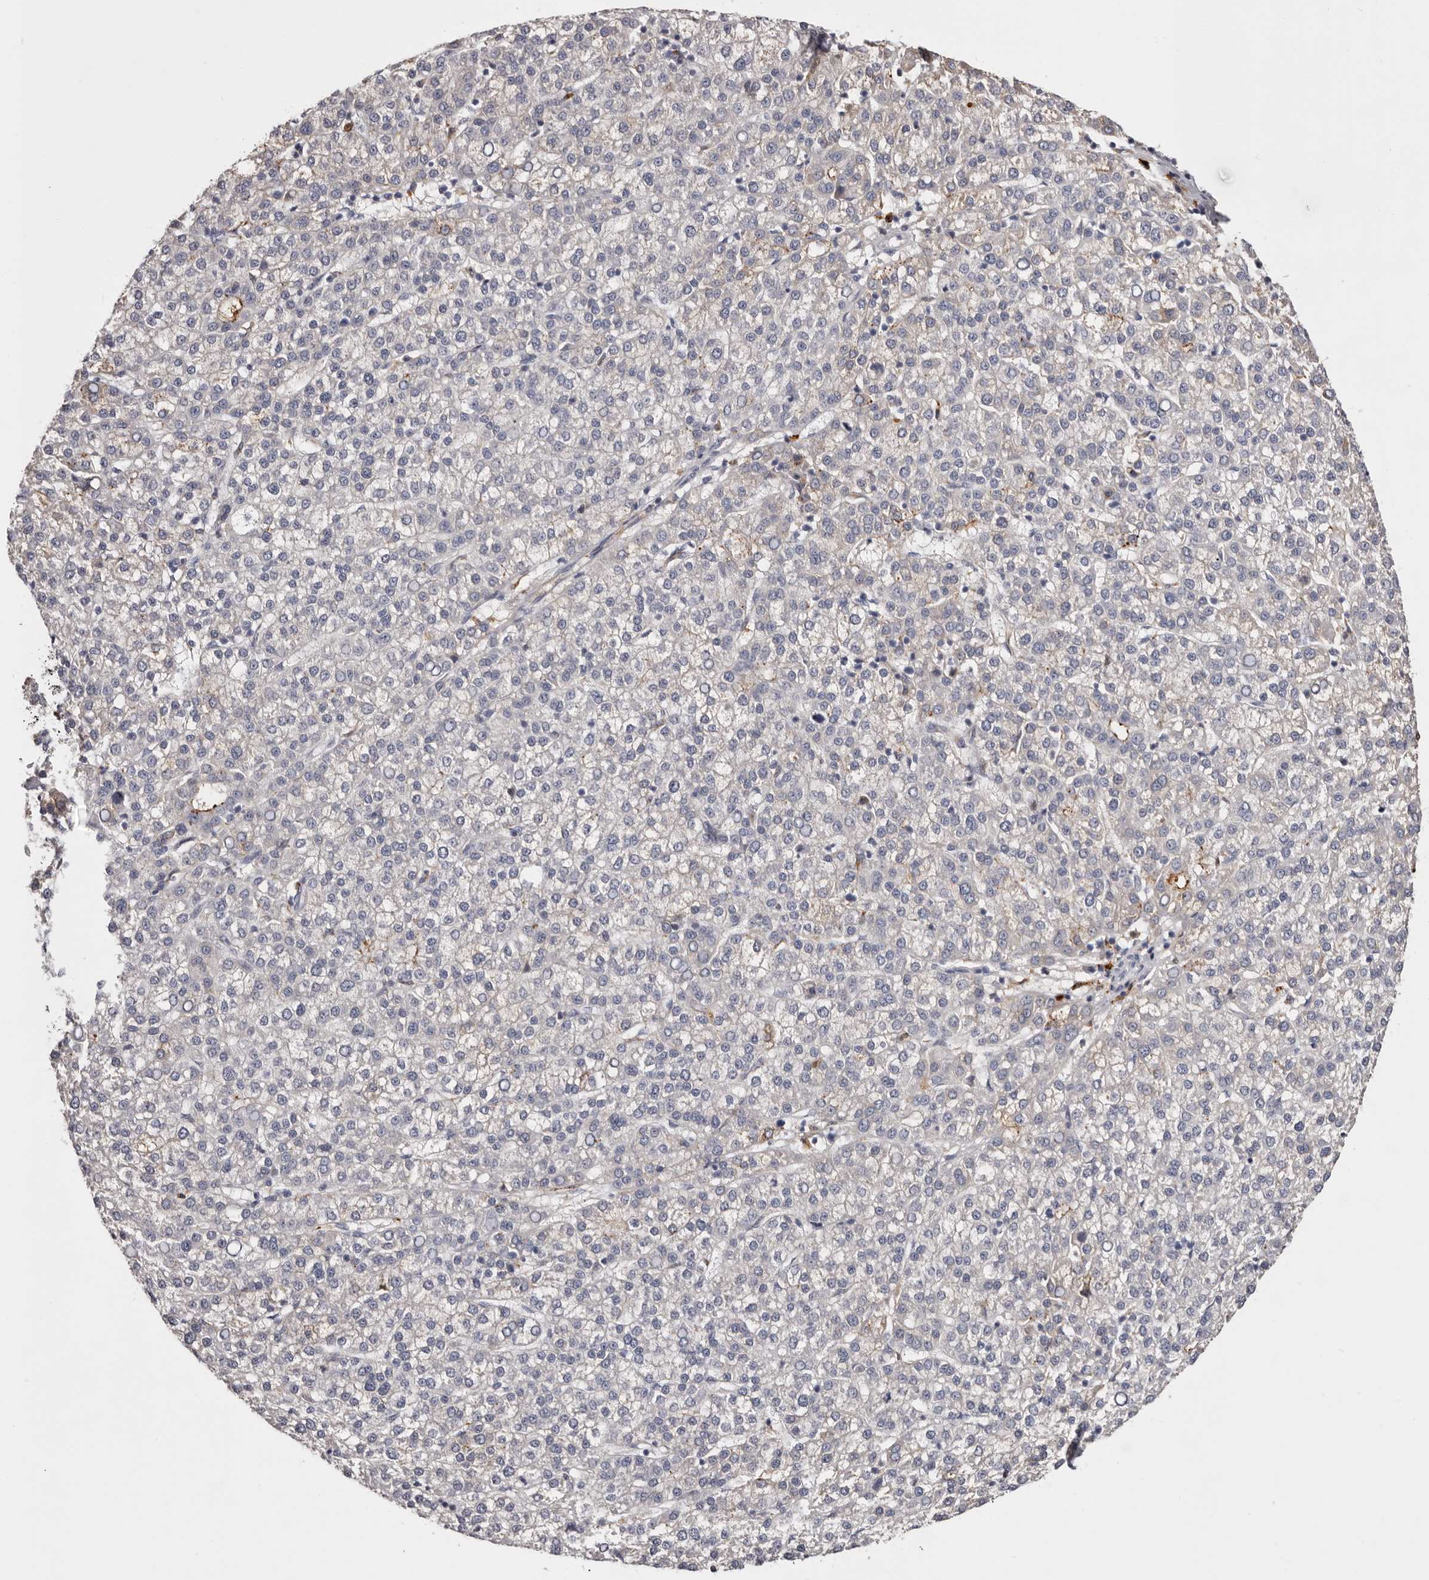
{"staining": {"intensity": "negative", "quantity": "none", "location": "none"}, "tissue": "liver cancer", "cell_type": "Tumor cells", "image_type": "cancer", "snomed": [{"axis": "morphology", "description": "Carcinoma, Hepatocellular, NOS"}, {"axis": "topography", "description": "Liver"}], "caption": "Immunohistochemistry photomicrograph of human liver cancer stained for a protein (brown), which displays no staining in tumor cells. (DAB (3,3'-diaminobenzidine) immunohistochemistry (IHC), high magnification).", "gene": "KLHL38", "patient": {"sex": "female", "age": 58}}